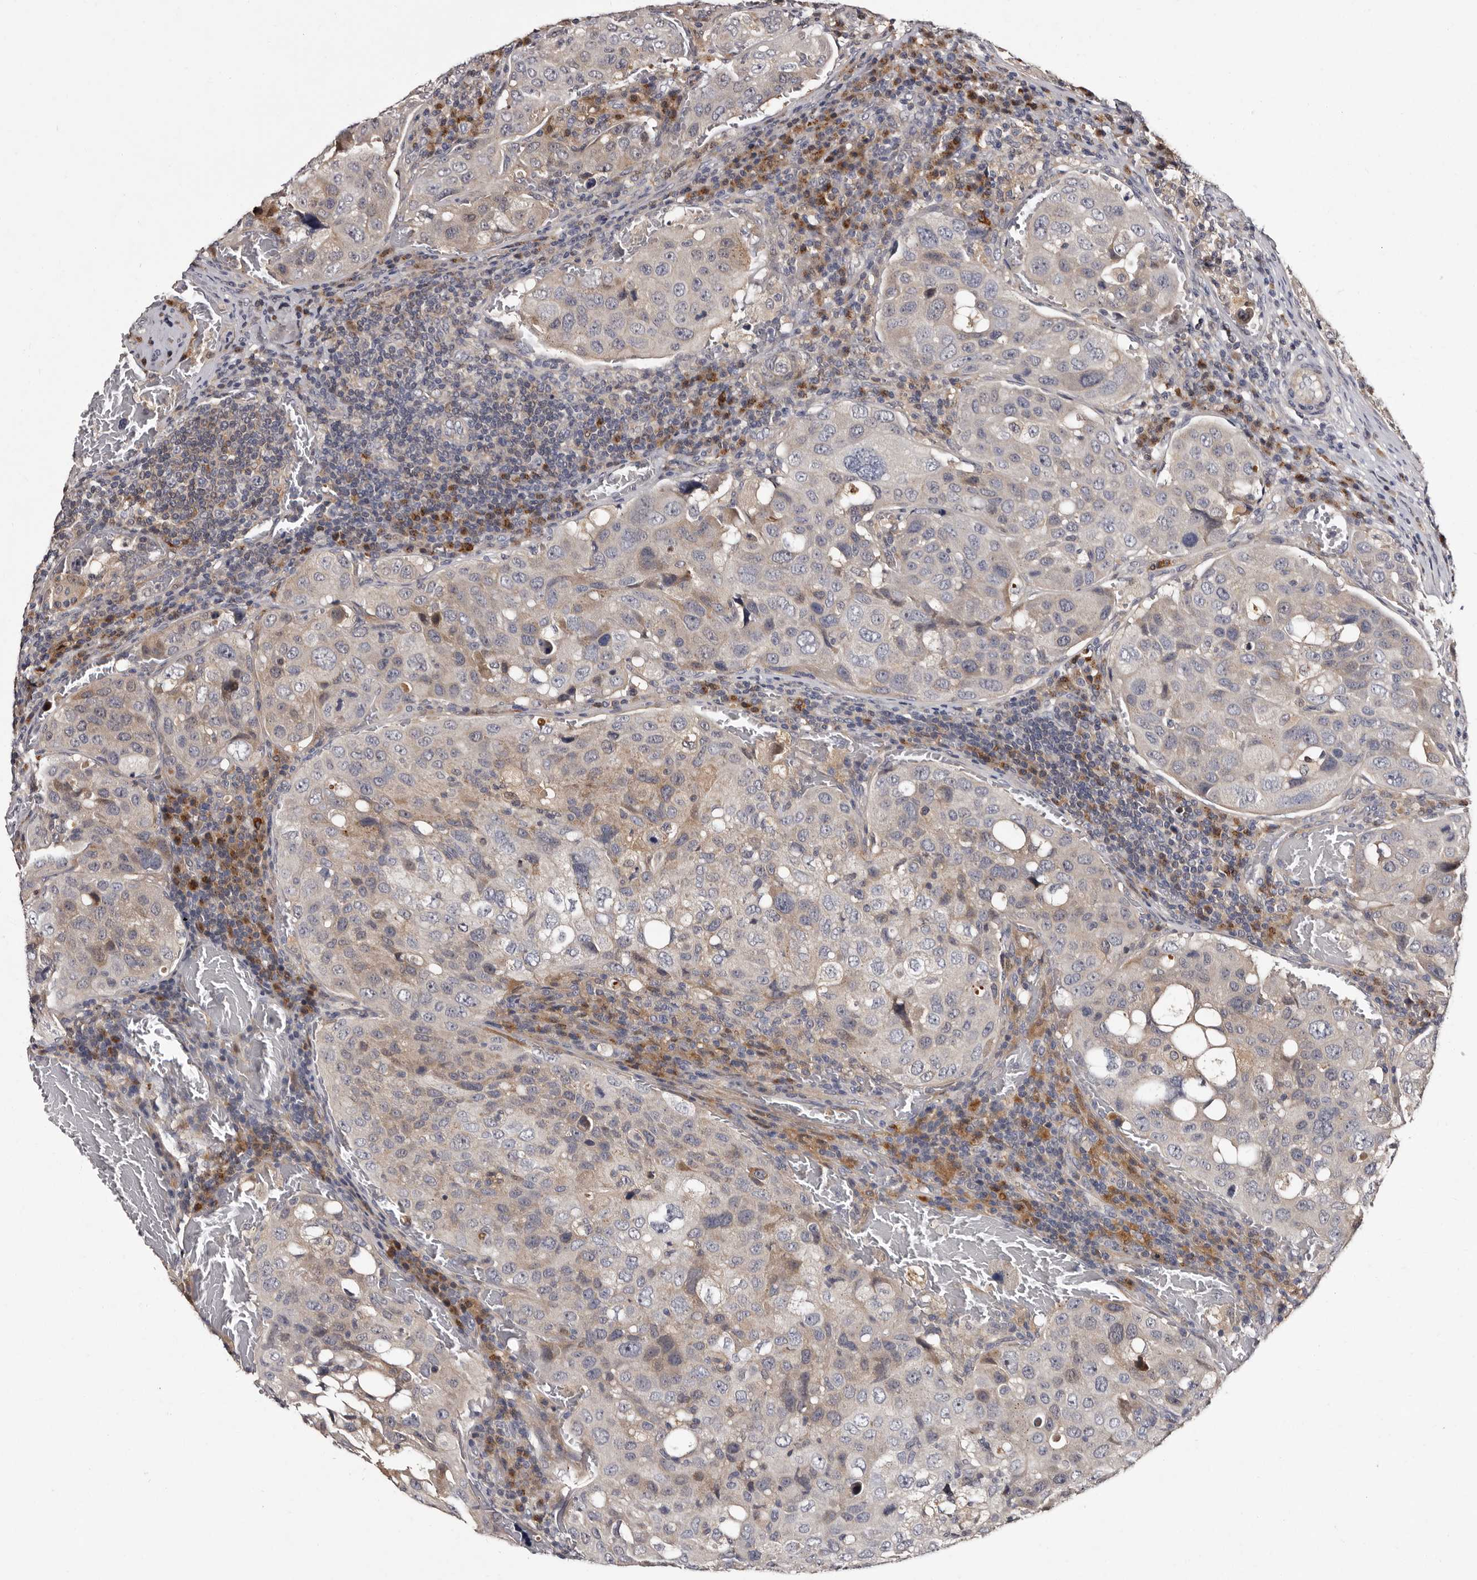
{"staining": {"intensity": "weak", "quantity": "<25%", "location": "cytoplasmic/membranous"}, "tissue": "urothelial cancer", "cell_type": "Tumor cells", "image_type": "cancer", "snomed": [{"axis": "morphology", "description": "Urothelial carcinoma, High grade"}, {"axis": "topography", "description": "Lymph node"}, {"axis": "topography", "description": "Urinary bladder"}], "caption": "Immunohistochemical staining of human urothelial cancer reveals no significant staining in tumor cells.", "gene": "DNPH1", "patient": {"sex": "male", "age": 51}}